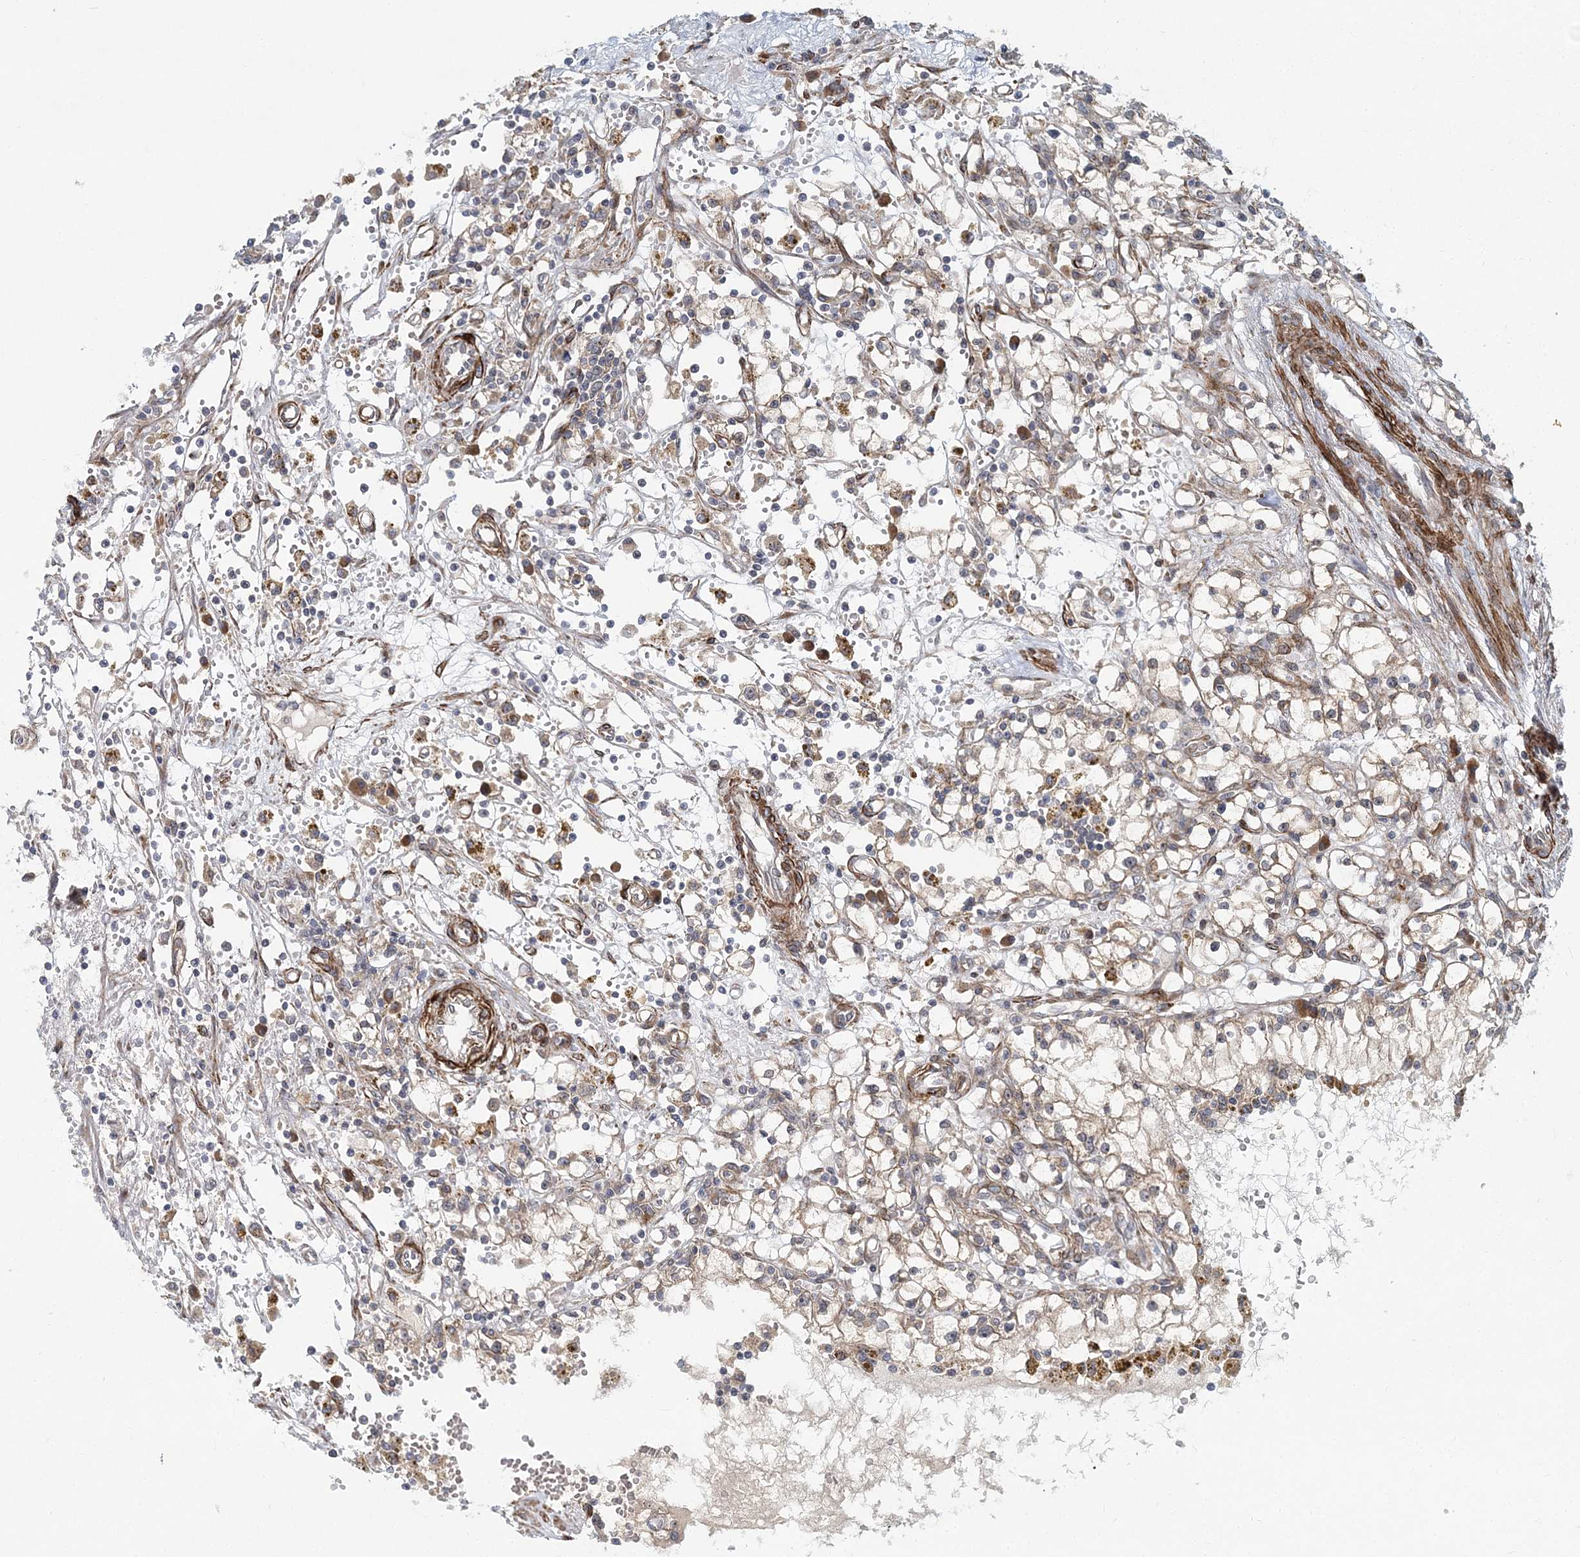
{"staining": {"intensity": "negative", "quantity": "none", "location": "none"}, "tissue": "renal cancer", "cell_type": "Tumor cells", "image_type": "cancer", "snomed": [{"axis": "morphology", "description": "Adenocarcinoma, NOS"}, {"axis": "topography", "description": "Kidney"}], "caption": "An immunohistochemistry photomicrograph of adenocarcinoma (renal) is shown. There is no staining in tumor cells of adenocarcinoma (renal).", "gene": "NBAS", "patient": {"sex": "male", "age": 56}}